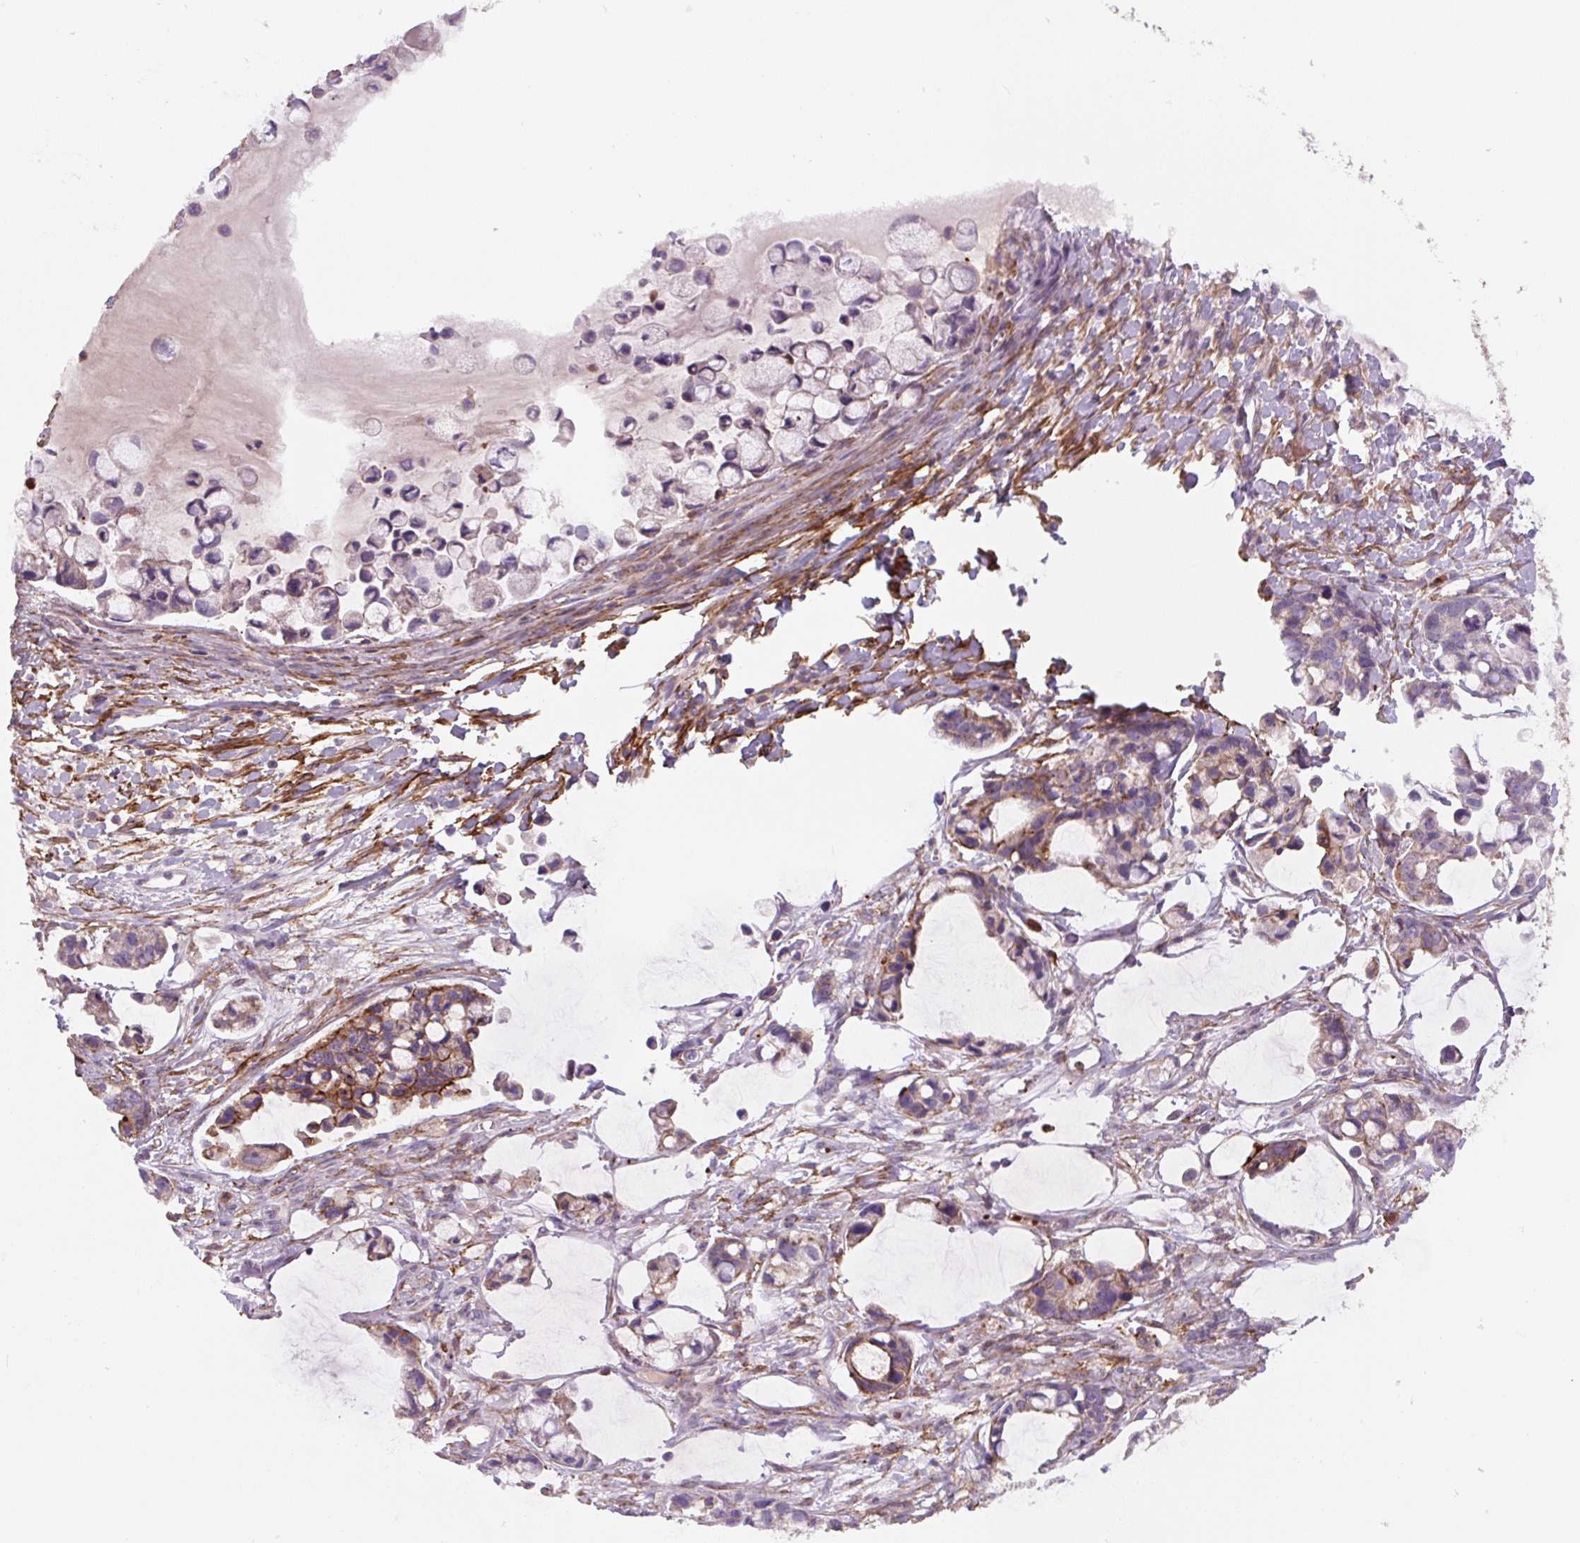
{"staining": {"intensity": "weak", "quantity": "25%-75%", "location": "cytoplasmic/membranous"}, "tissue": "ovarian cancer", "cell_type": "Tumor cells", "image_type": "cancer", "snomed": [{"axis": "morphology", "description": "Cystadenocarcinoma, mucinous, NOS"}, {"axis": "topography", "description": "Ovary"}], "caption": "Human ovarian cancer stained with a brown dye shows weak cytoplasmic/membranous positive positivity in about 25%-75% of tumor cells.", "gene": "DHFR2", "patient": {"sex": "female", "age": 63}}